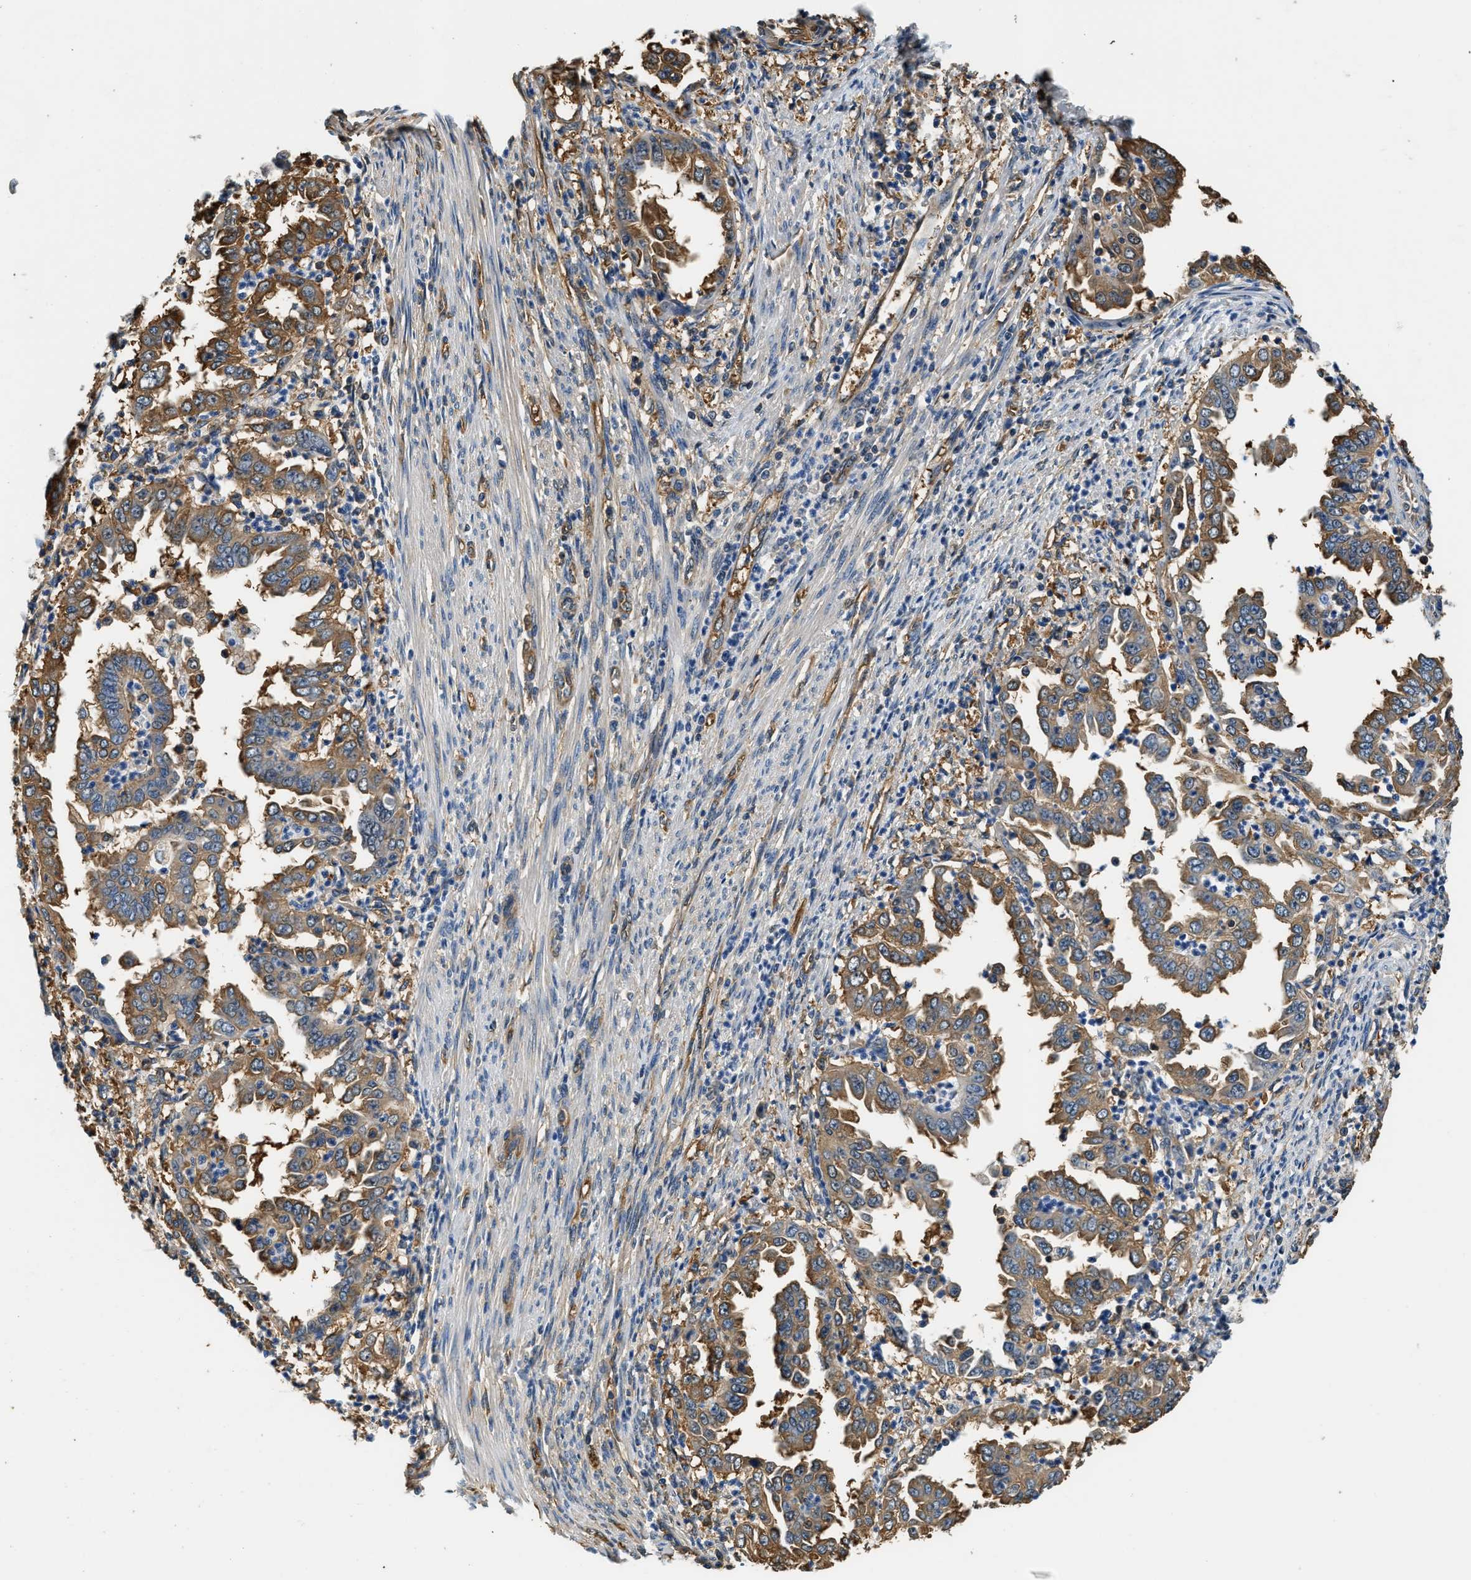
{"staining": {"intensity": "moderate", "quantity": ">75%", "location": "cytoplasmic/membranous"}, "tissue": "endometrial cancer", "cell_type": "Tumor cells", "image_type": "cancer", "snomed": [{"axis": "morphology", "description": "Adenocarcinoma, NOS"}, {"axis": "topography", "description": "Endometrium"}], "caption": "The micrograph demonstrates a brown stain indicating the presence of a protein in the cytoplasmic/membranous of tumor cells in endometrial cancer.", "gene": "PPP2R1B", "patient": {"sex": "female", "age": 85}}